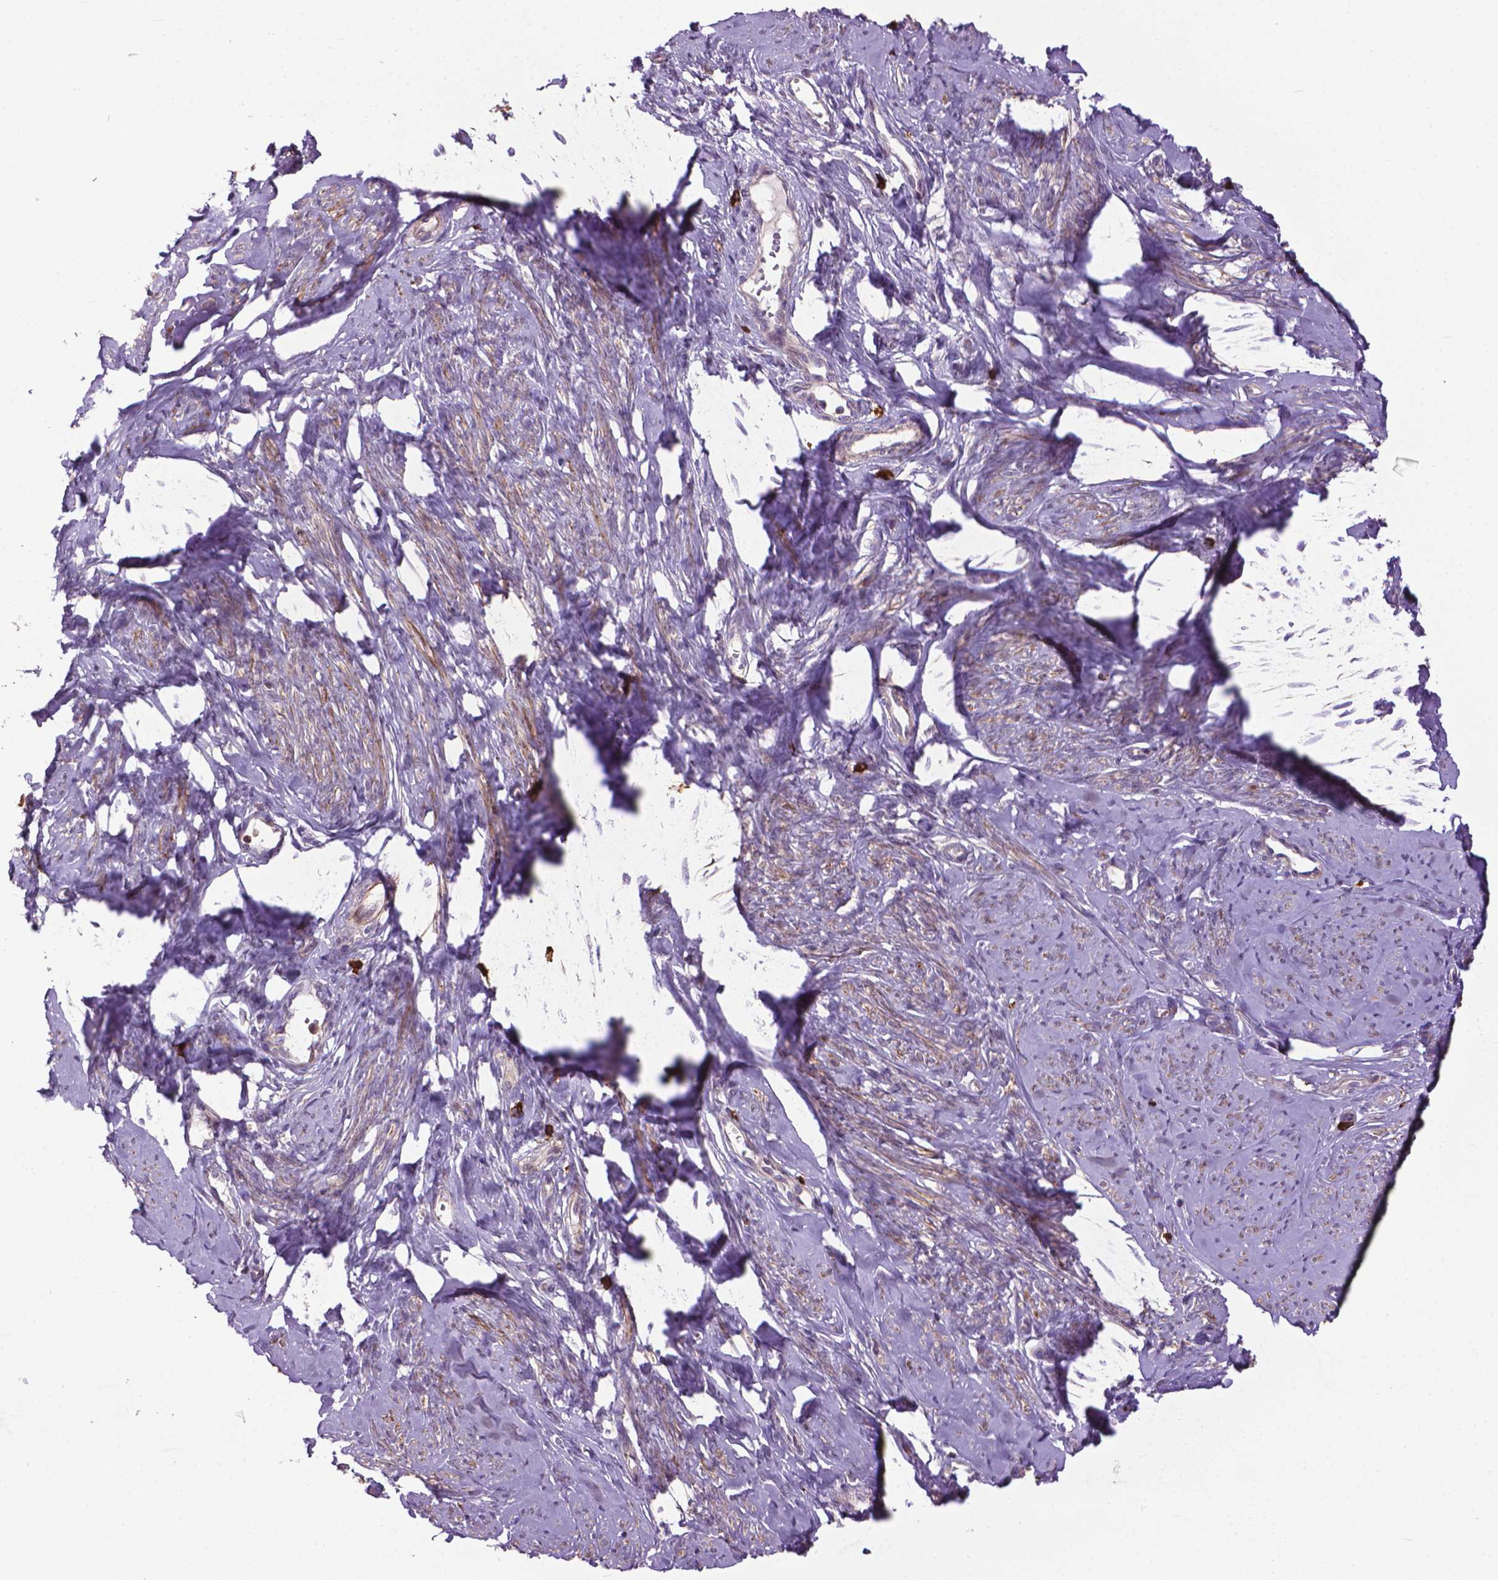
{"staining": {"intensity": "moderate", "quantity": ">75%", "location": "cytoplasmic/membranous"}, "tissue": "smooth muscle", "cell_type": "Smooth muscle cells", "image_type": "normal", "snomed": [{"axis": "morphology", "description": "Normal tissue, NOS"}, {"axis": "topography", "description": "Smooth muscle"}], "caption": "This is a histology image of immunohistochemistry staining of unremarkable smooth muscle, which shows moderate expression in the cytoplasmic/membranous of smooth muscle cells.", "gene": "MYH14", "patient": {"sex": "female", "age": 48}}